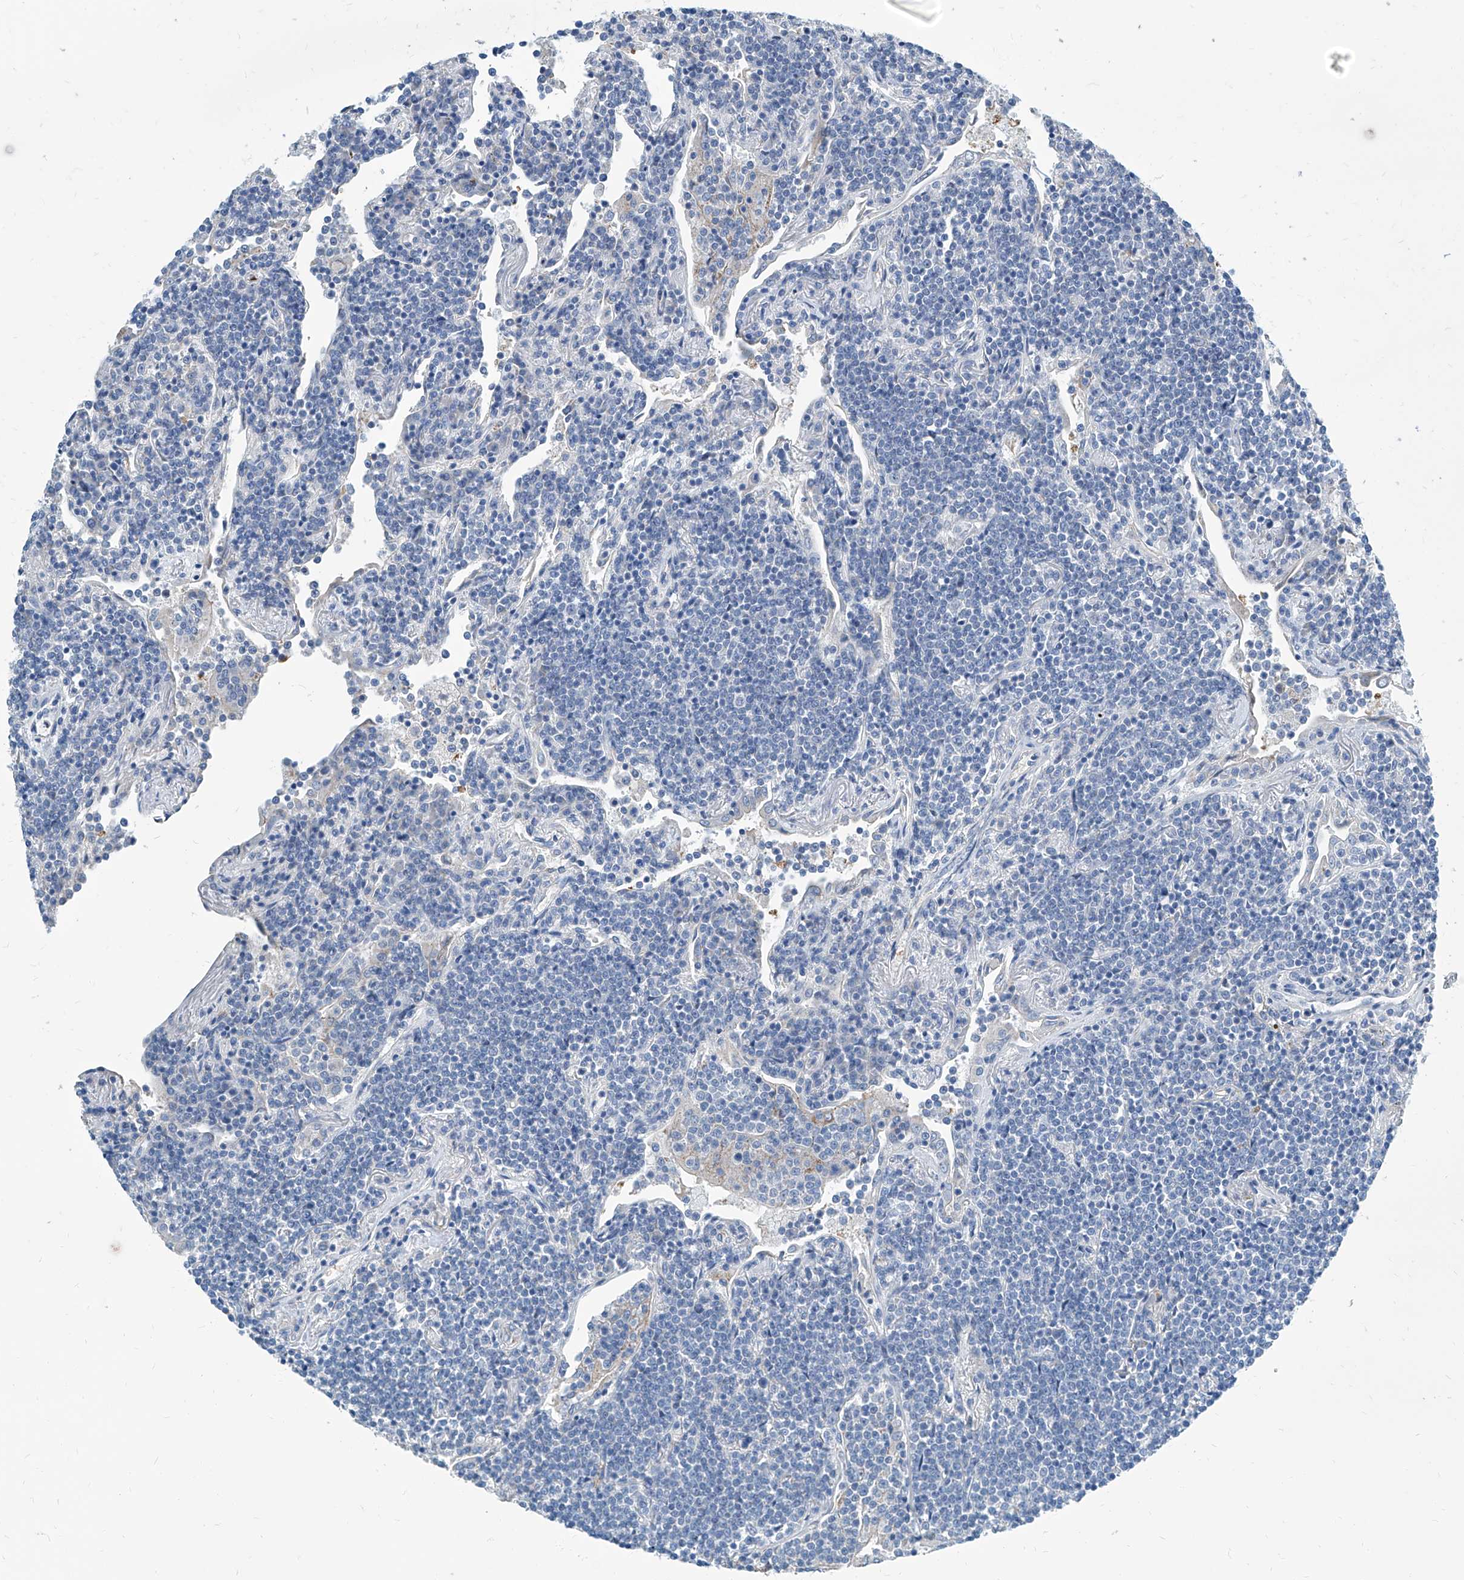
{"staining": {"intensity": "negative", "quantity": "none", "location": "none"}, "tissue": "lymphoma", "cell_type": "Tumor cells", "image_type": "cancer", "snomed": [{"axis": "morphology", "description": "Malignant lymphoma, non-Hodgkin's type, Low grade"}, {"axis": "topography", "description": "Lung"}], "caption": "Immunohistochemistry micrograph of human lymphoma stained for a protein (brown), which reveals no expression in tumor cells.", "gene": "ZNF519", "patient": {"sex": "female", "age": 71}}